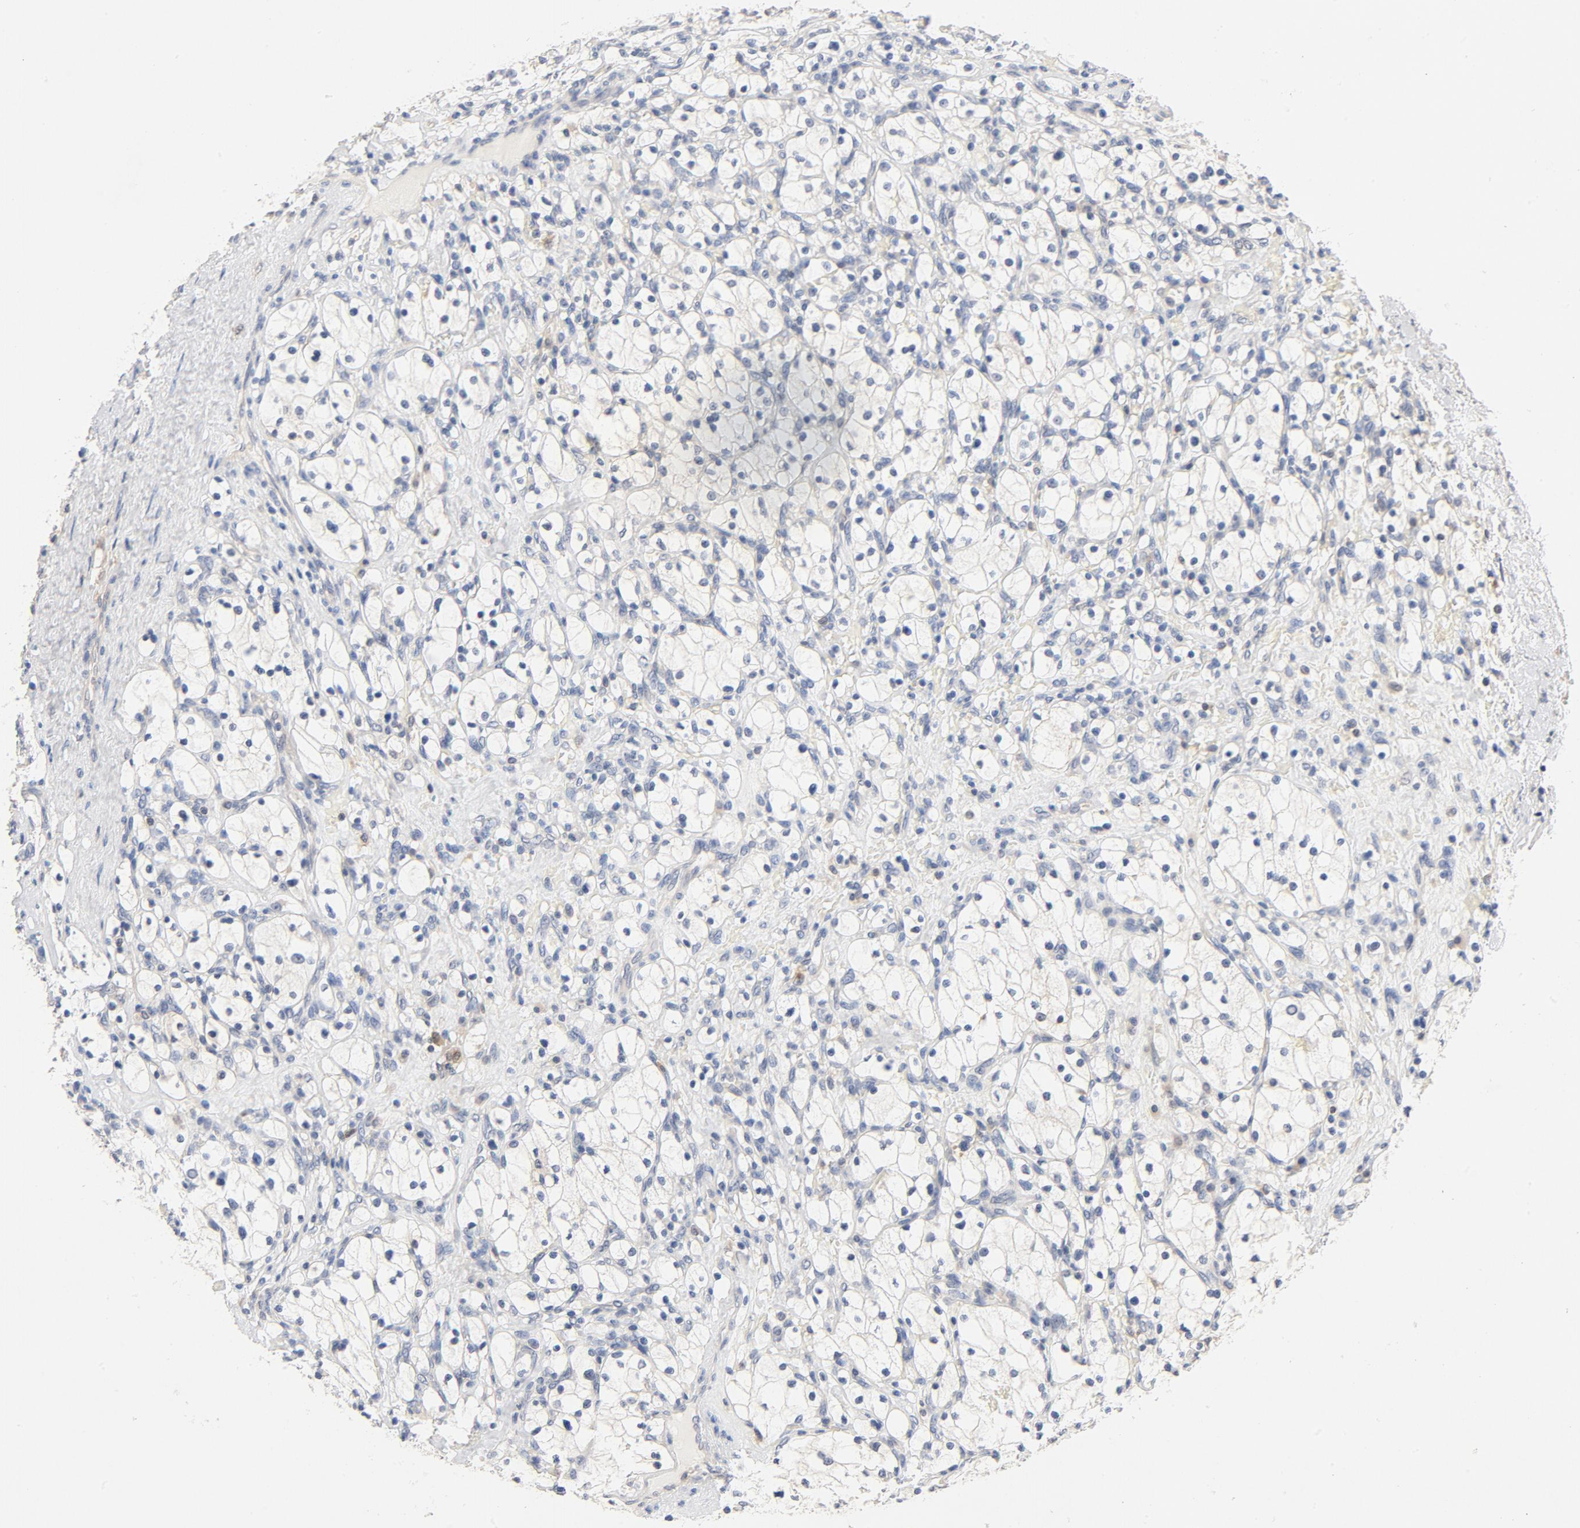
{"staining": {"intensity": "negative", "quantity": "none", "location": "none"}, "tissue": "renal cancer", "cell_type": "Tumor cells", "image_type": "cancer", "snomed": [{"axis": "morphology", "description": "Adenocarcinoma, NOS"}, {"axis": "topography", "description": "Kidney"}], "caption": "This is an immunohistochemistry photomicrograph of human renal cancer (adenocarcinoma). There is no expression in tumor cells.", "gene": "STAT1", "patient": {"sex": "female", "age": 83}}